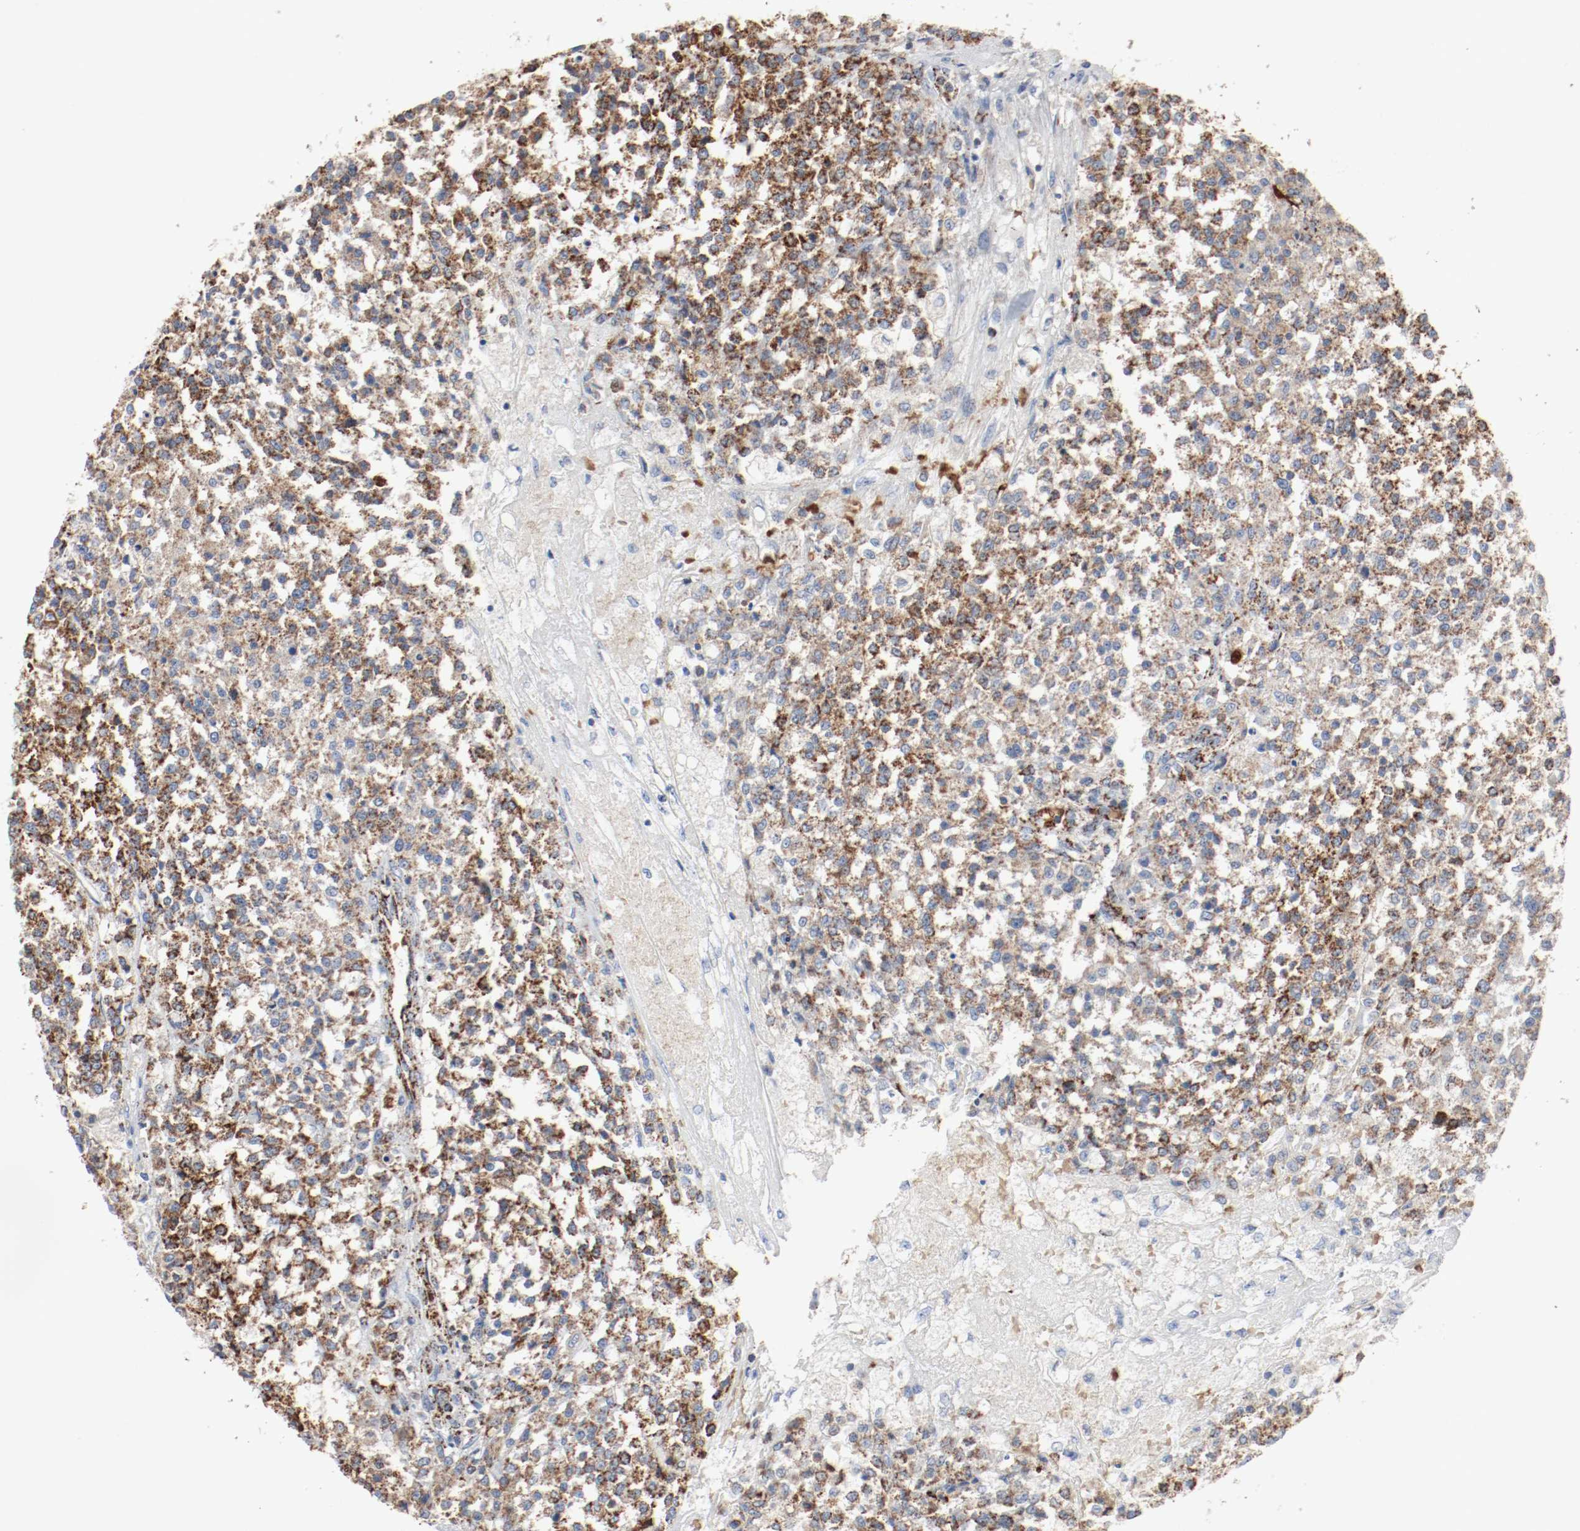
{"staining": {"intensity": "moderate", "quantity": ">75%", "location": "cytoplasmic/membranous"}, "tissue": "testis cancer", "cell_type": "Tumor cells", "image_type": "cancer", "snomed": [{"axis": "morphology", "description": "Seminoma, NOS"}, {"axis": "topography", "description": "Testis"}], "caption": "Protein analysis of testis cancer tissue displays moderate cytoplasmic/membranous staining in about >75% of tumor cells.", "gene": "NDUFB8", "patient": {"sex": "male", "age": 59}}